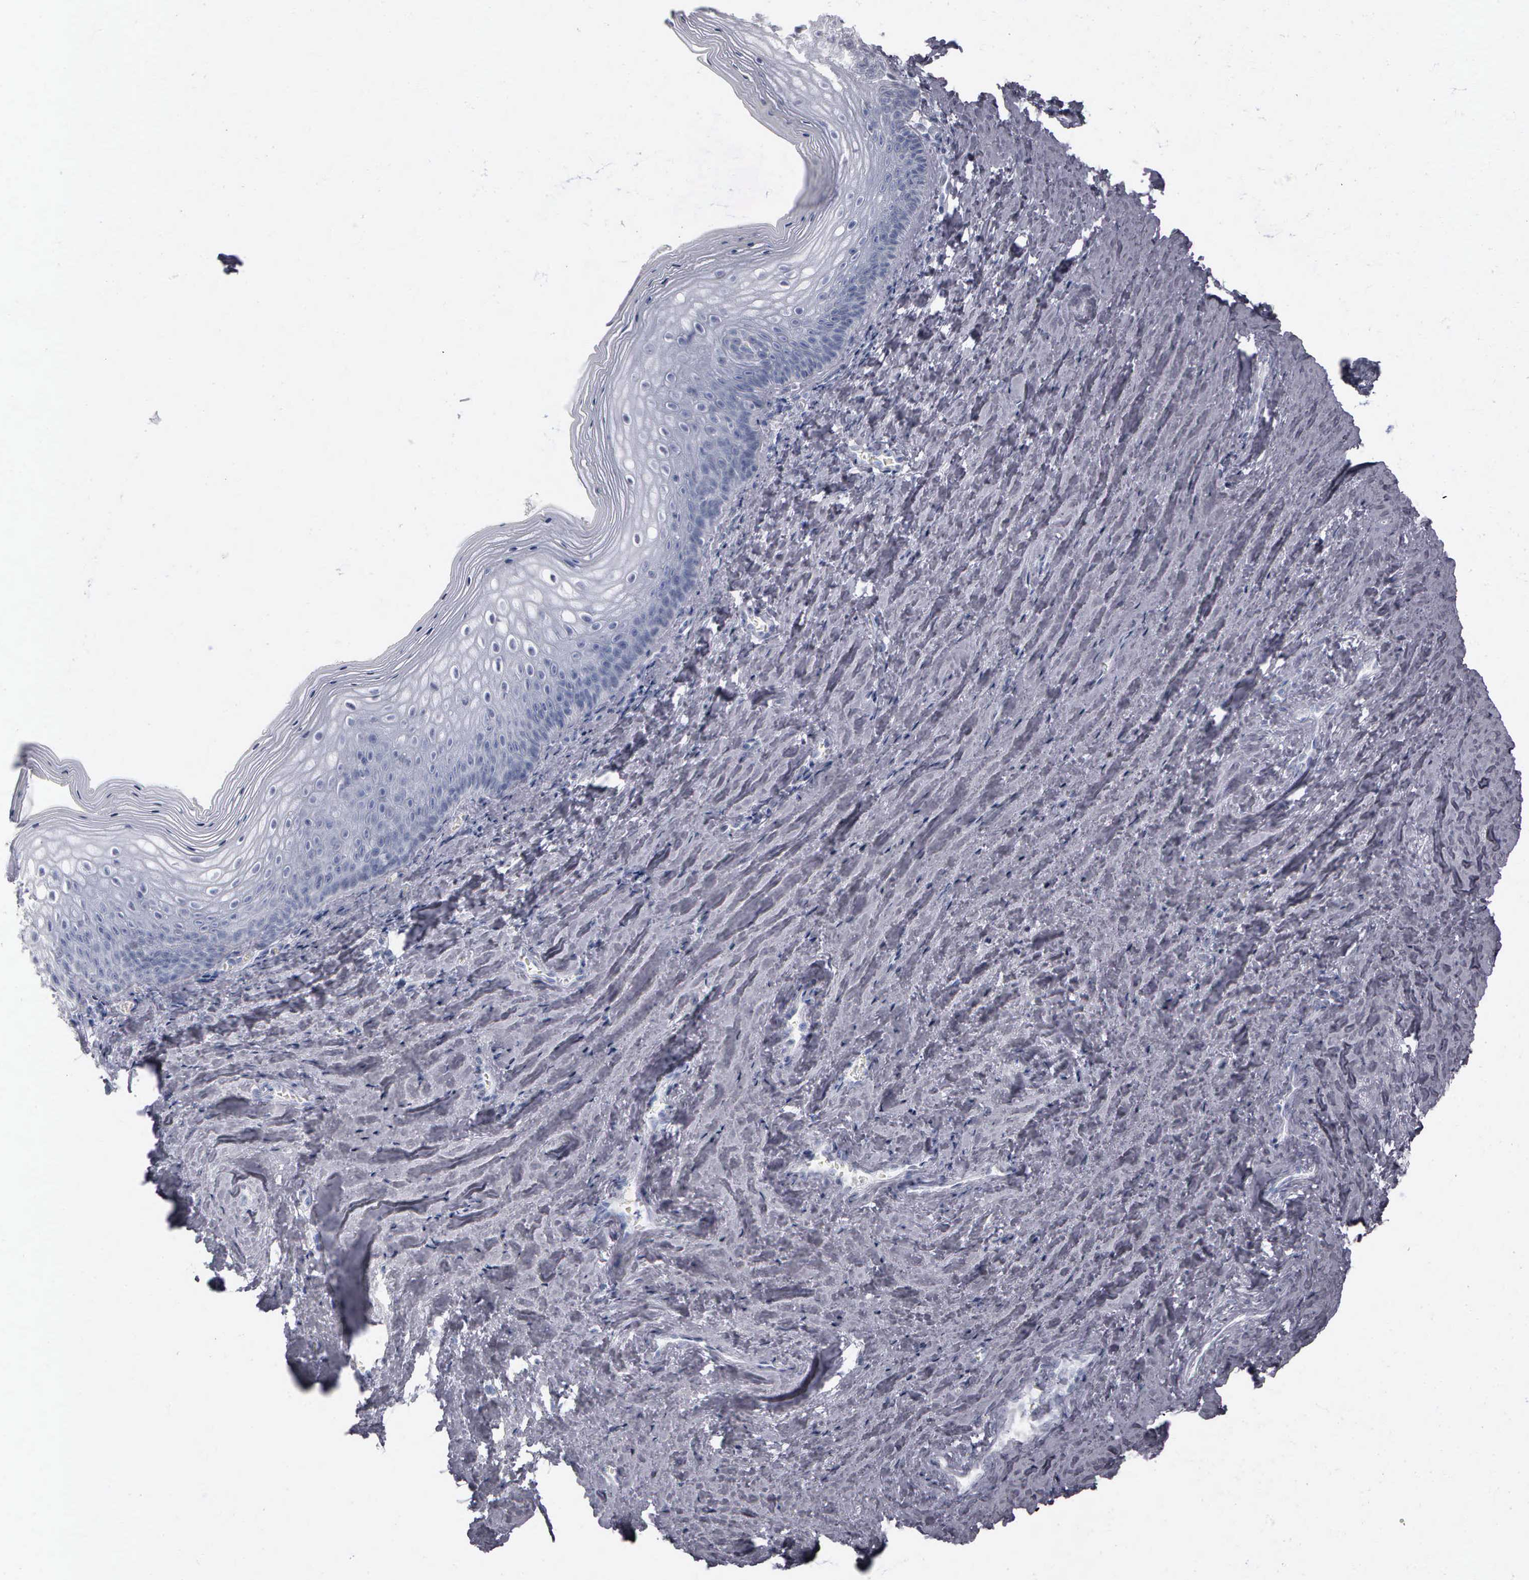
{"staining": {"intensity": "negative", "quantity": "none", "location": "none"}, "tissue": "vagina", "cell_type": "Squamous epithelial cells", "image_type": "normal", "snomed": [{"axis": "morphology", "description": "Normal tissue, NOS"}, {"axis": "topography", "description": "Vagina"}], "caption": "IHC image of unremarkable human vagina stained for a protein (brown), which demonstrates no staining in squamous epithelial cells.", "gene": "NKX2", "patient": {"sex": "female", "age": 46}}